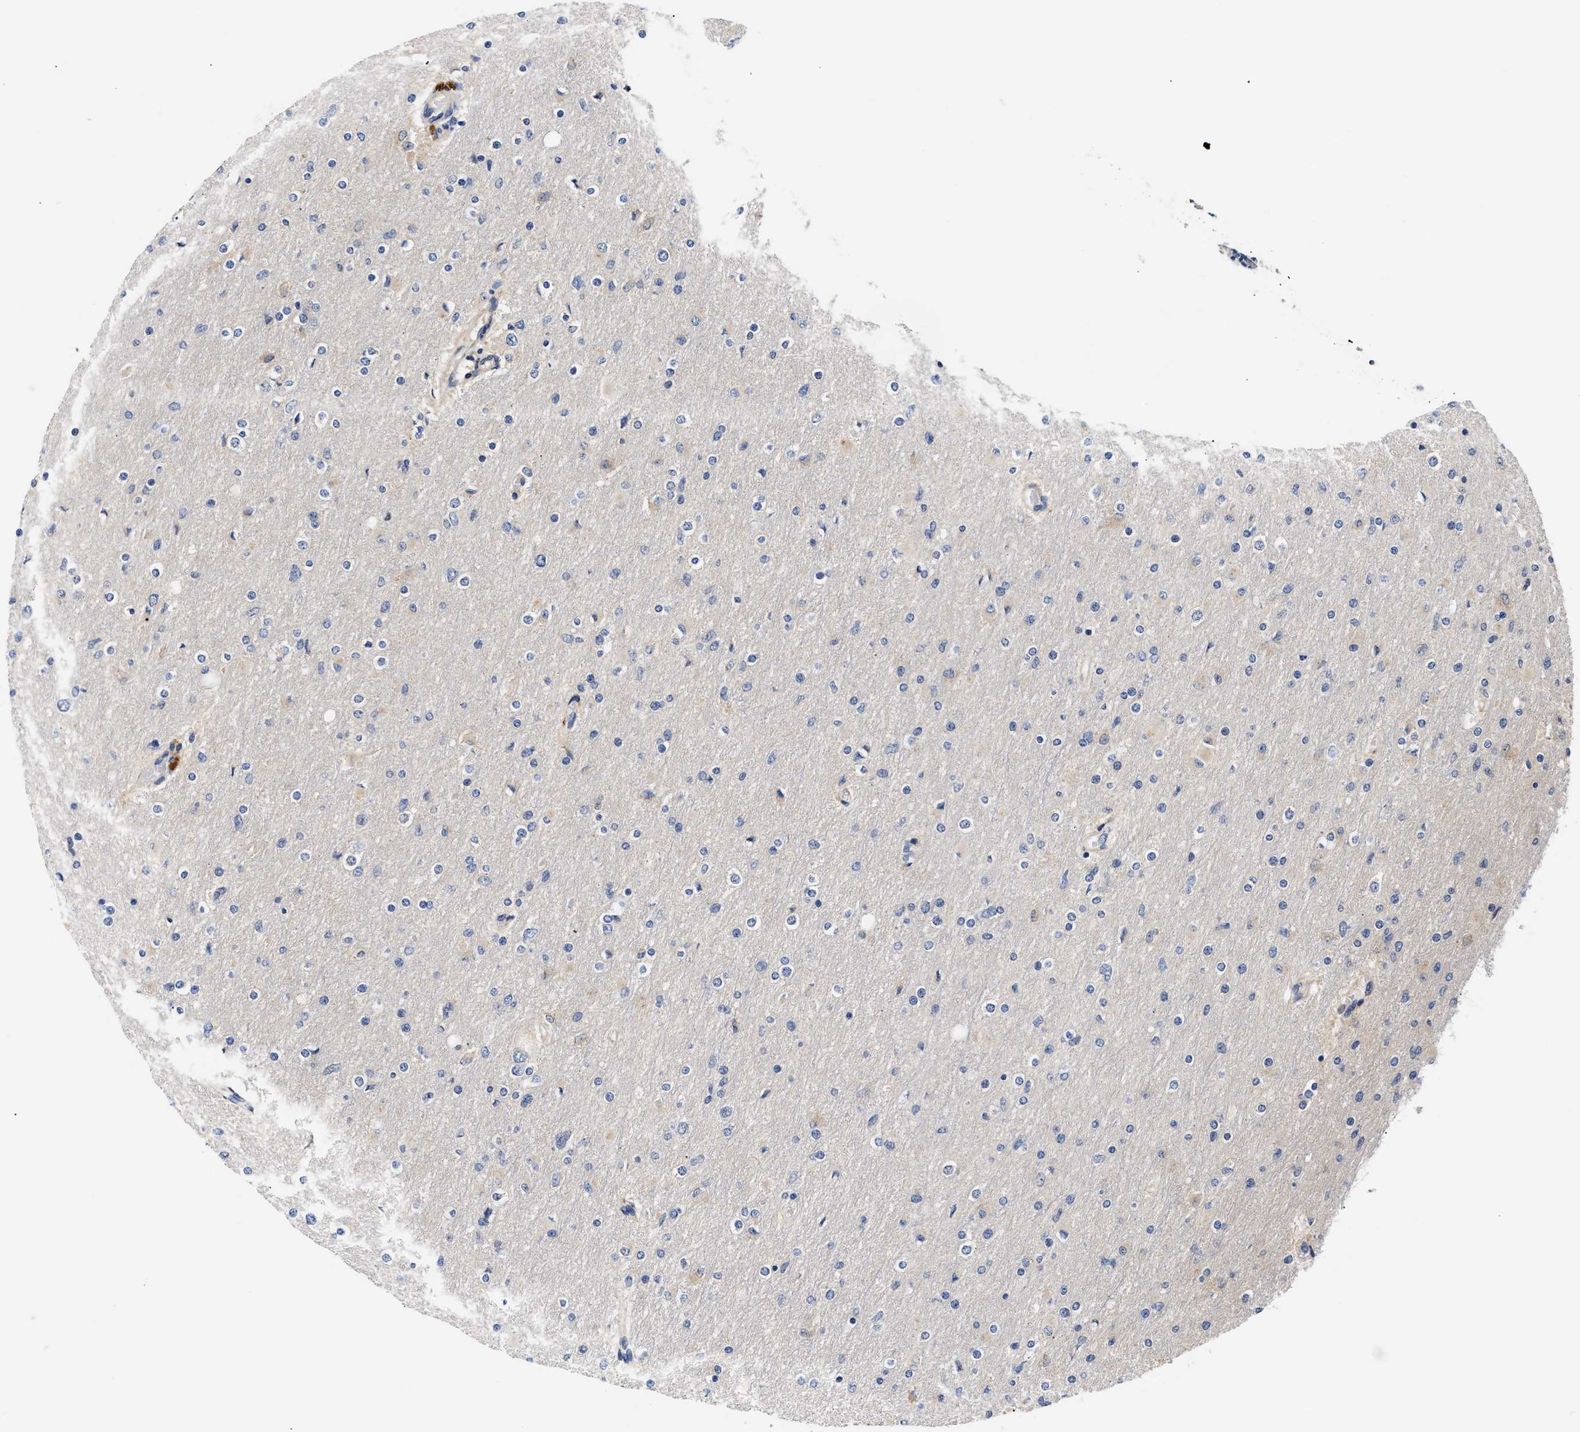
{"staining": {"intensity": "weak", "quantity": "<25%", "location": "cytoplasmic/membranous"}, "tissue": "glioma", "cell_type": "Tumor cells", "image_type": "cancer", "snomed": [{"axis": "morphology", "description": "Glioma, malignant, High grade"}, {"axis": "topography", "description": "Cerebral cortex"}], "caption": "A high-resolution photomicrograph shows immunohistochemistry (IHC) staining of glioma, which reveals no significant positivity in tumor cells.", "gene": "CCDC146", "patient": {"sex": "female", "age": 36}}